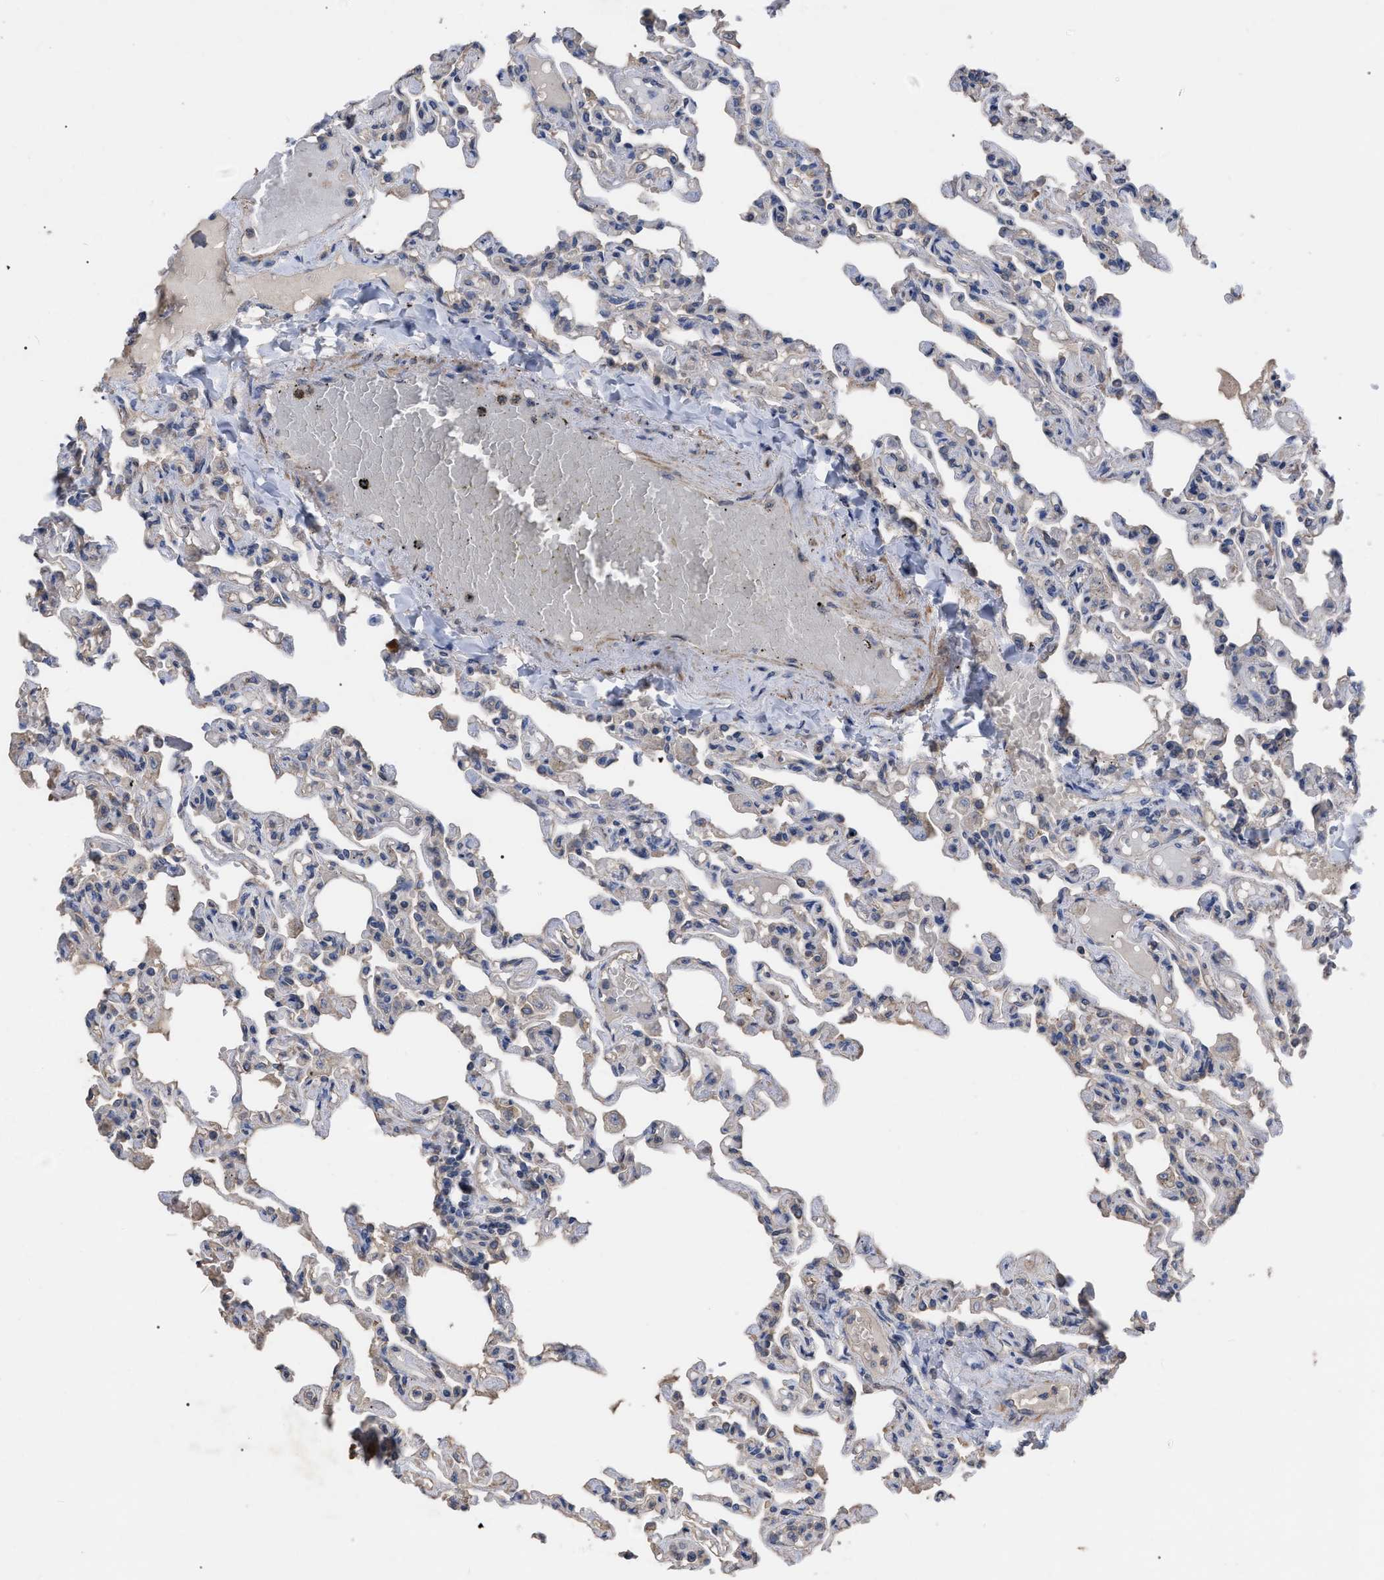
{"staining": {"intensity": "weak", "quantity": "25%-75%", "location": "cytoplasmic/membranous"}, "tissue": "lung", "cell_type": "Alveolar cells", "image_type": "normal", "snomed": [{"axis": "morphology", "description": "Normal tissue, NOS"}, {"axis": "topography", "description": "Lung"}], "caption": "Alveolar cells display low levels of weak cytoplasmic/membranous positivity in approximately 25%-75% of cells in unremarkable lung. The protein of interest is shown in brown color, while the nuclei are stained blue.", "gene": "BTN2A1", "patient": {"sex": "male", "age": 21}}